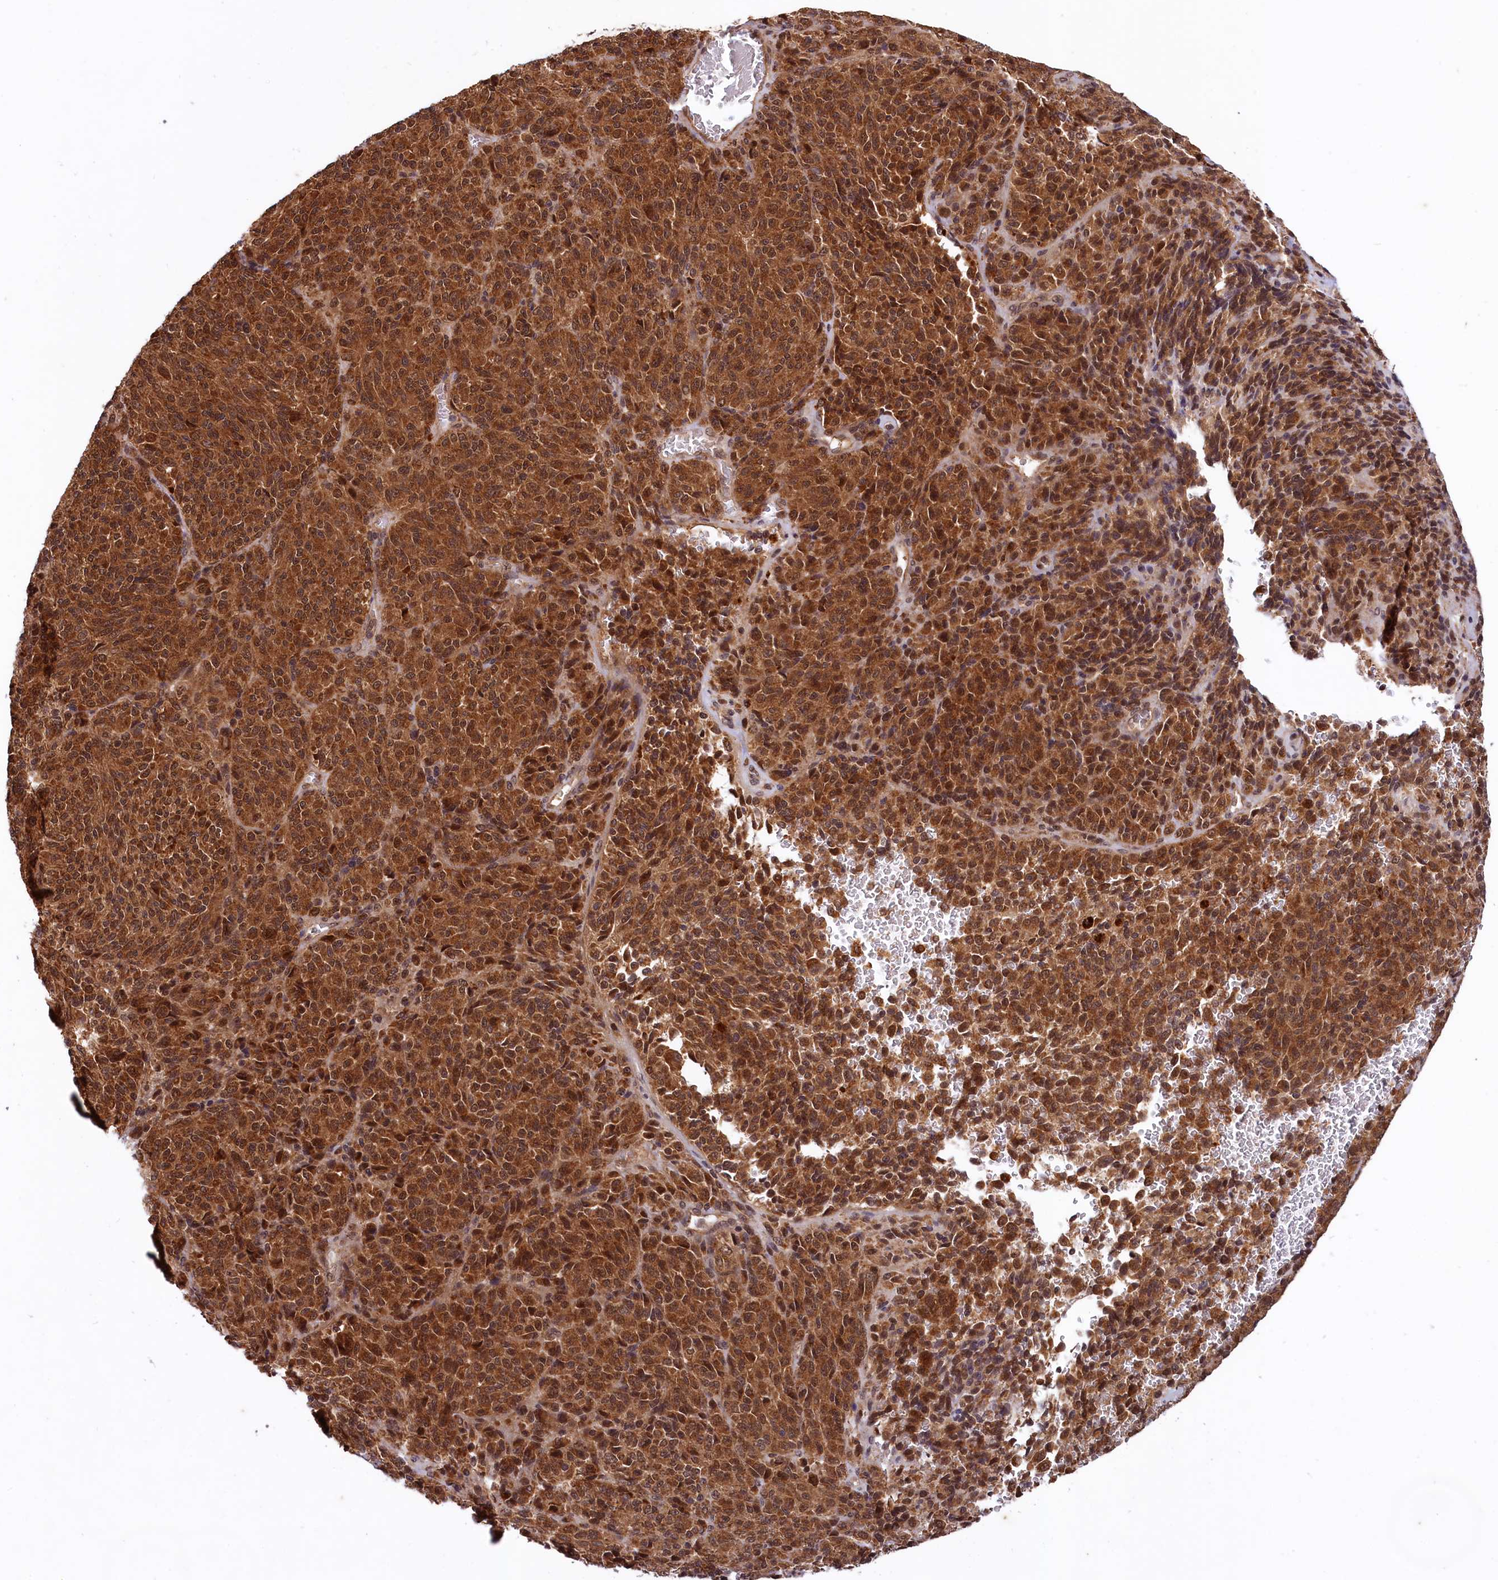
{"staining": {"intensity": "strong", "quantity": ">75%", "location": "cytoplasmic/membranous,nuclear"}, "tissue": "melanoma", "cell_type": "Tumor cells", "image_type": "cancer", "snomed": [{"axis": "morphology", "description": "Malignant melanoma, Metastatic site"}, {"axis": "topography", "description": "Brain"}], "caption": "An immunohistochemistry (IHC) photomicrograph of neoplastic tissue is shown. Protein staining in brown highlights strong cytoplasmic/membranous and nuclear positivity in malignant melanoma (metastatic site) within tumor cells.", "gene": "UBE3A", "patient": {"sex": "female", "age": 56}}